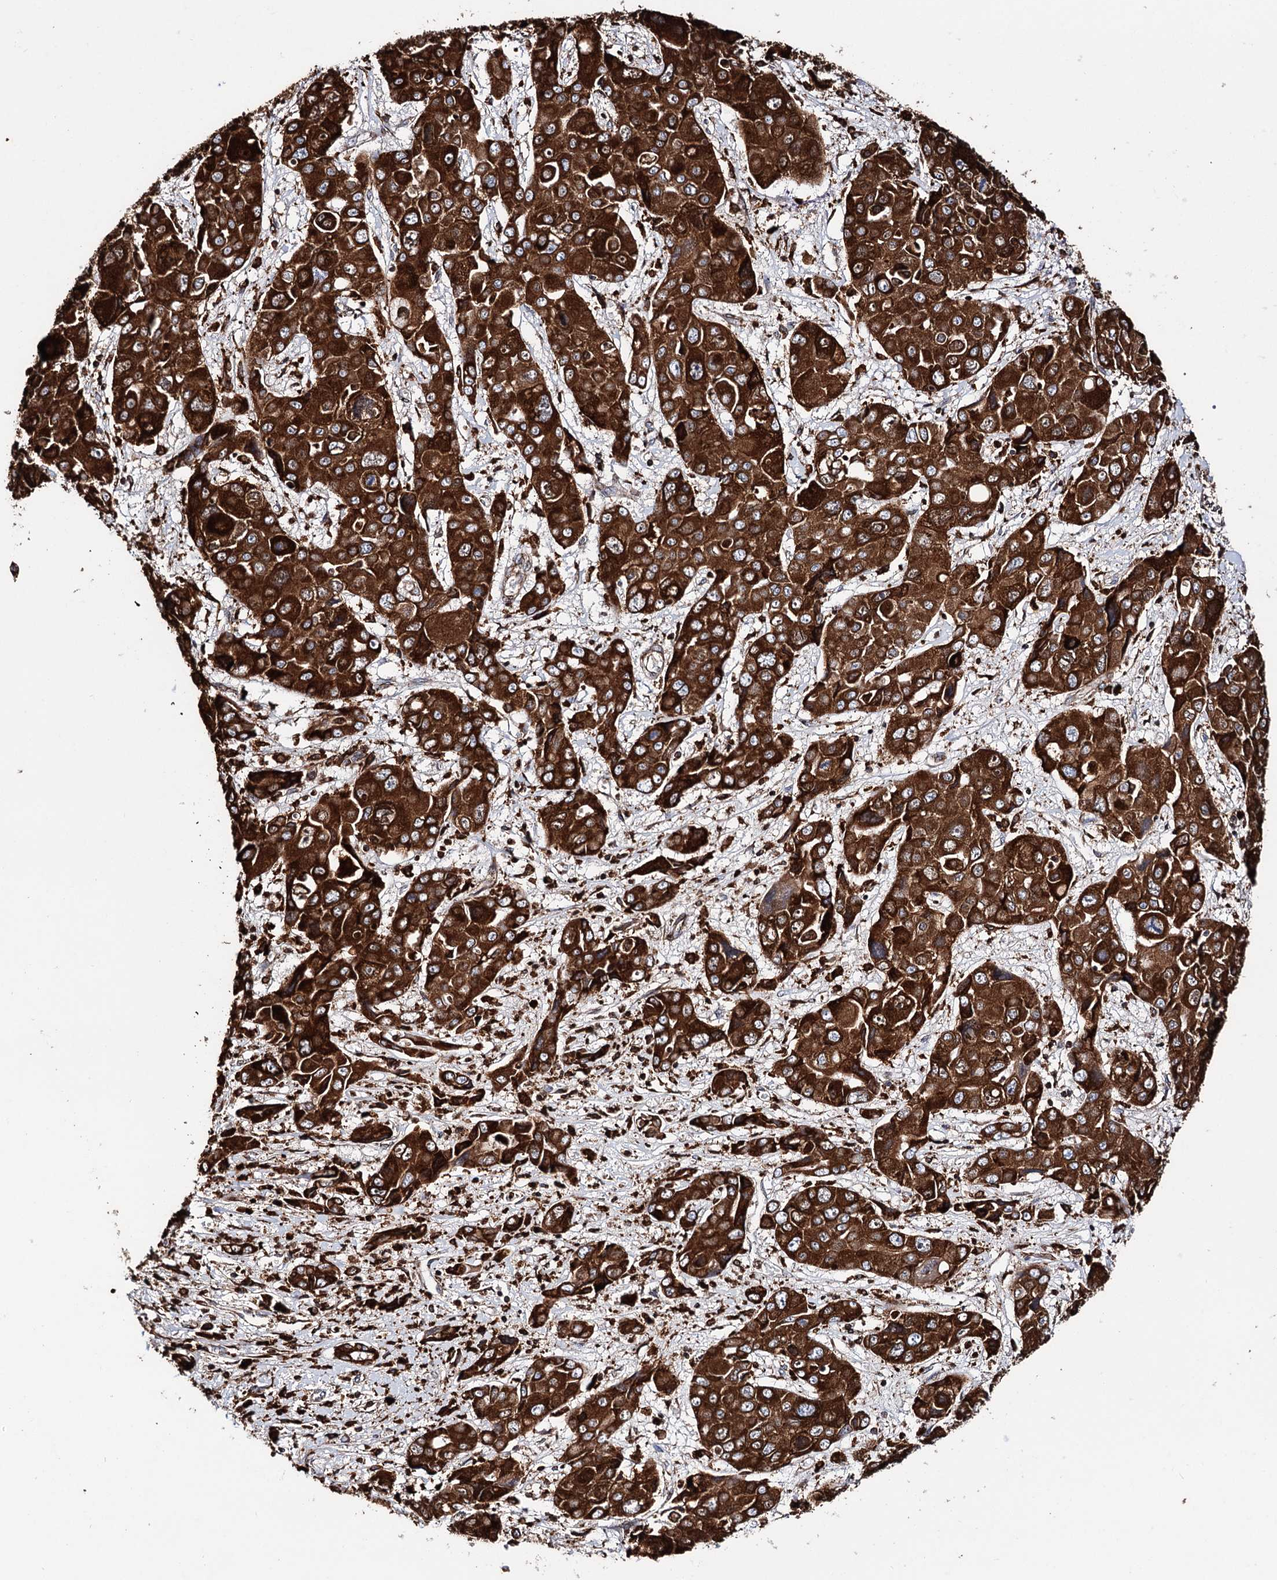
{"staining": {"intensity": "strong", "quantity": ">75%", "location": "cytoplasmic/membranous"}, "tissue": "liver cancer", "cell_type": "Tumor cells", "image_type": "cancer", "snomed": [{"axis": "morphology", "description": "Cholangiocarcinoma"}, {"axis": "topography", "description": "Liver"}], "caption": "This micrograph reveals cholangiocarcinoma (liver) stained with immunohistochemistry (IHC) to label a protein in brown. The cytoplasmic/membranous of tumor cells show strong positivity for the protein. Nuclei are counter-stained blue.", "gene": "ERP29", "patient": {"sex": "male", "age": 67}}